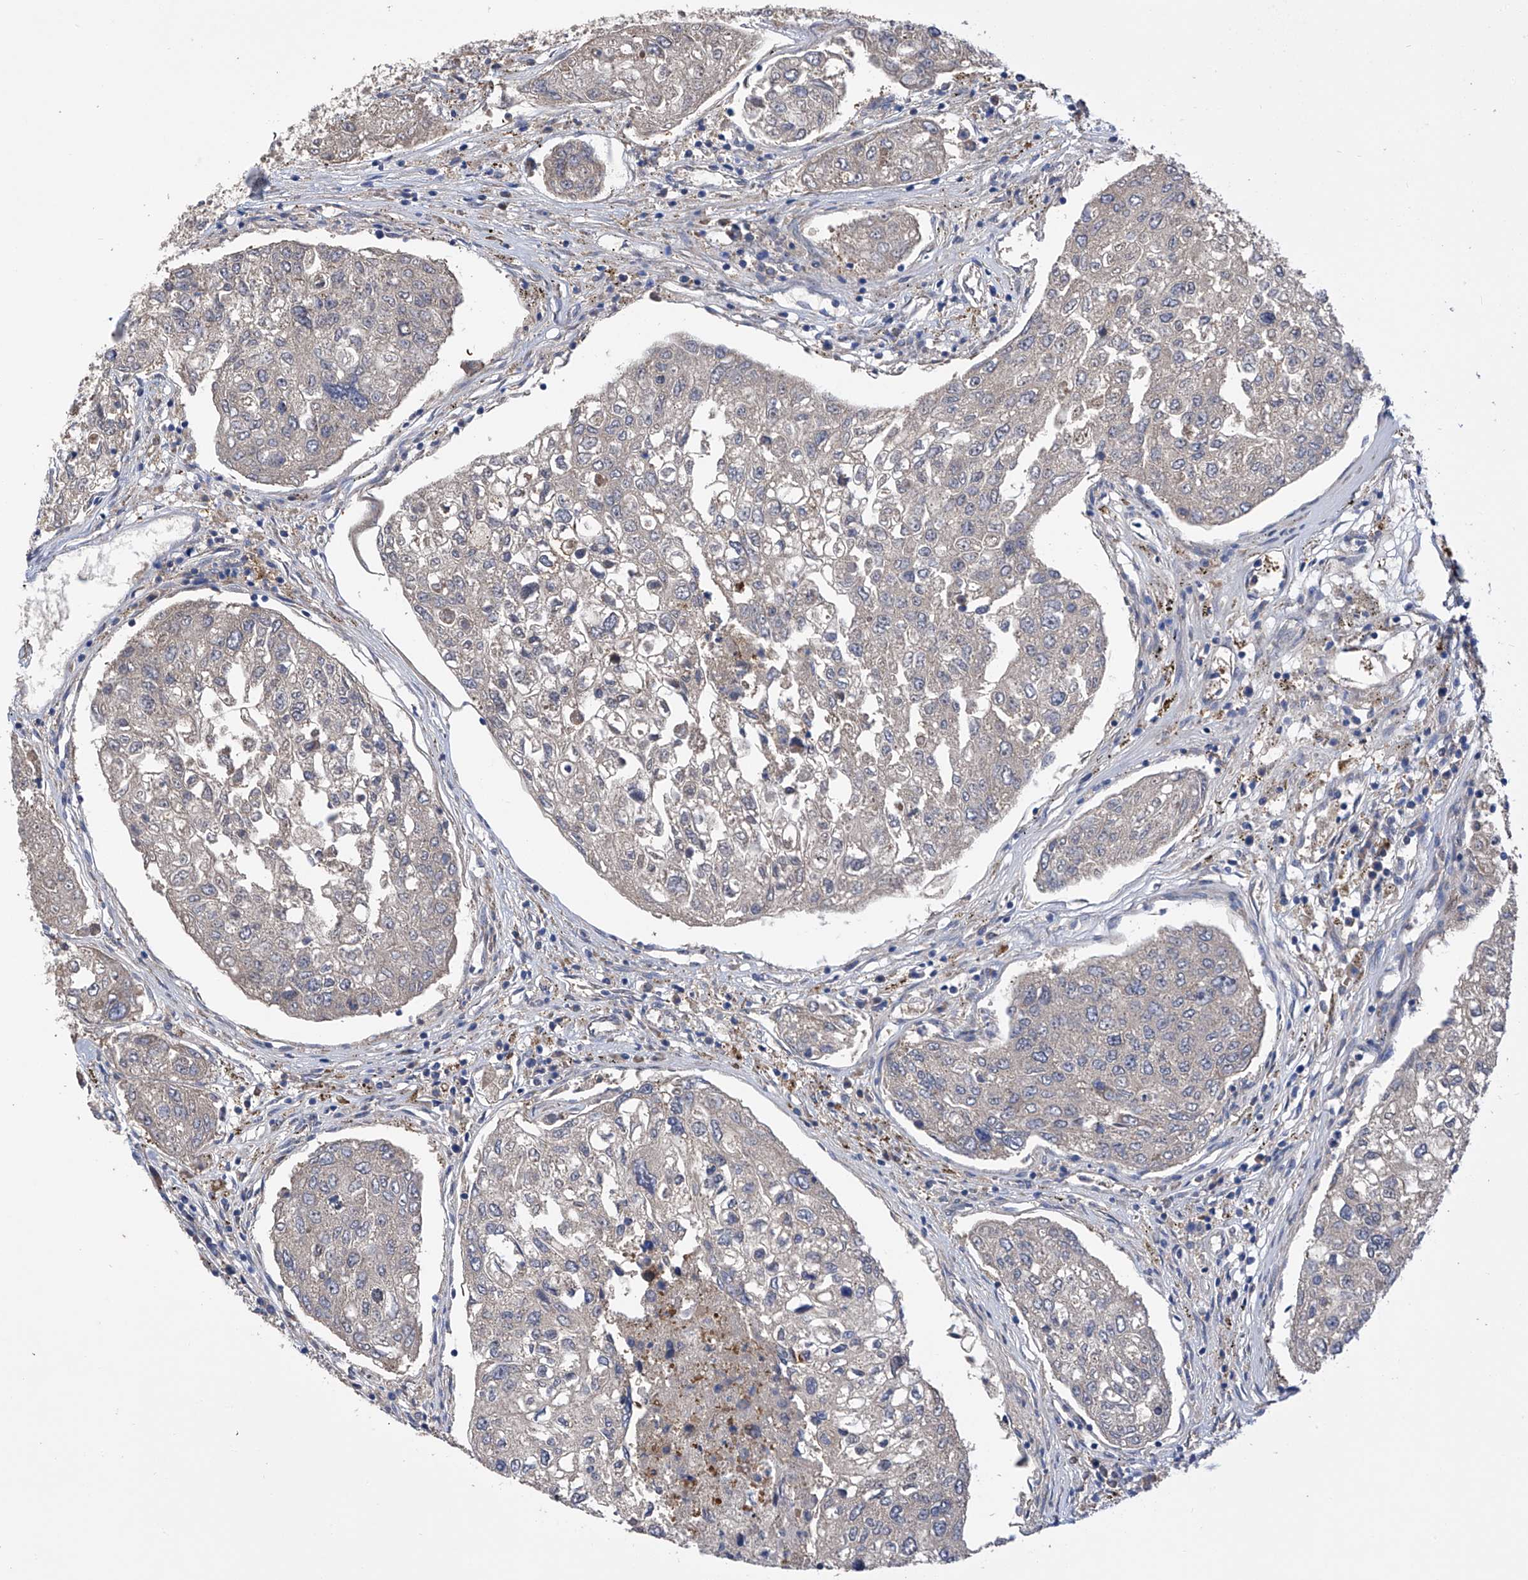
{"staining": {"intensity": "negative", "quantity": "none", "location": "none"}, "tissue": "urothelial cancer", "cell_type": "Tumor cells", "image_type": "cancer", "snomed": [{"axis": "morphology", "description": "Urothelial carcinoma, High grade"}, {"axis": "topography", "description": "Lymph node"}, {"axis": "topography", "description": "Urinary bladder"}], "caption": "Histopathology image shows no significant protein staining in tumor cells of urothelial cancer.", "gene": "SPATA20", "patient": {"sex": "male", "age": 51}}